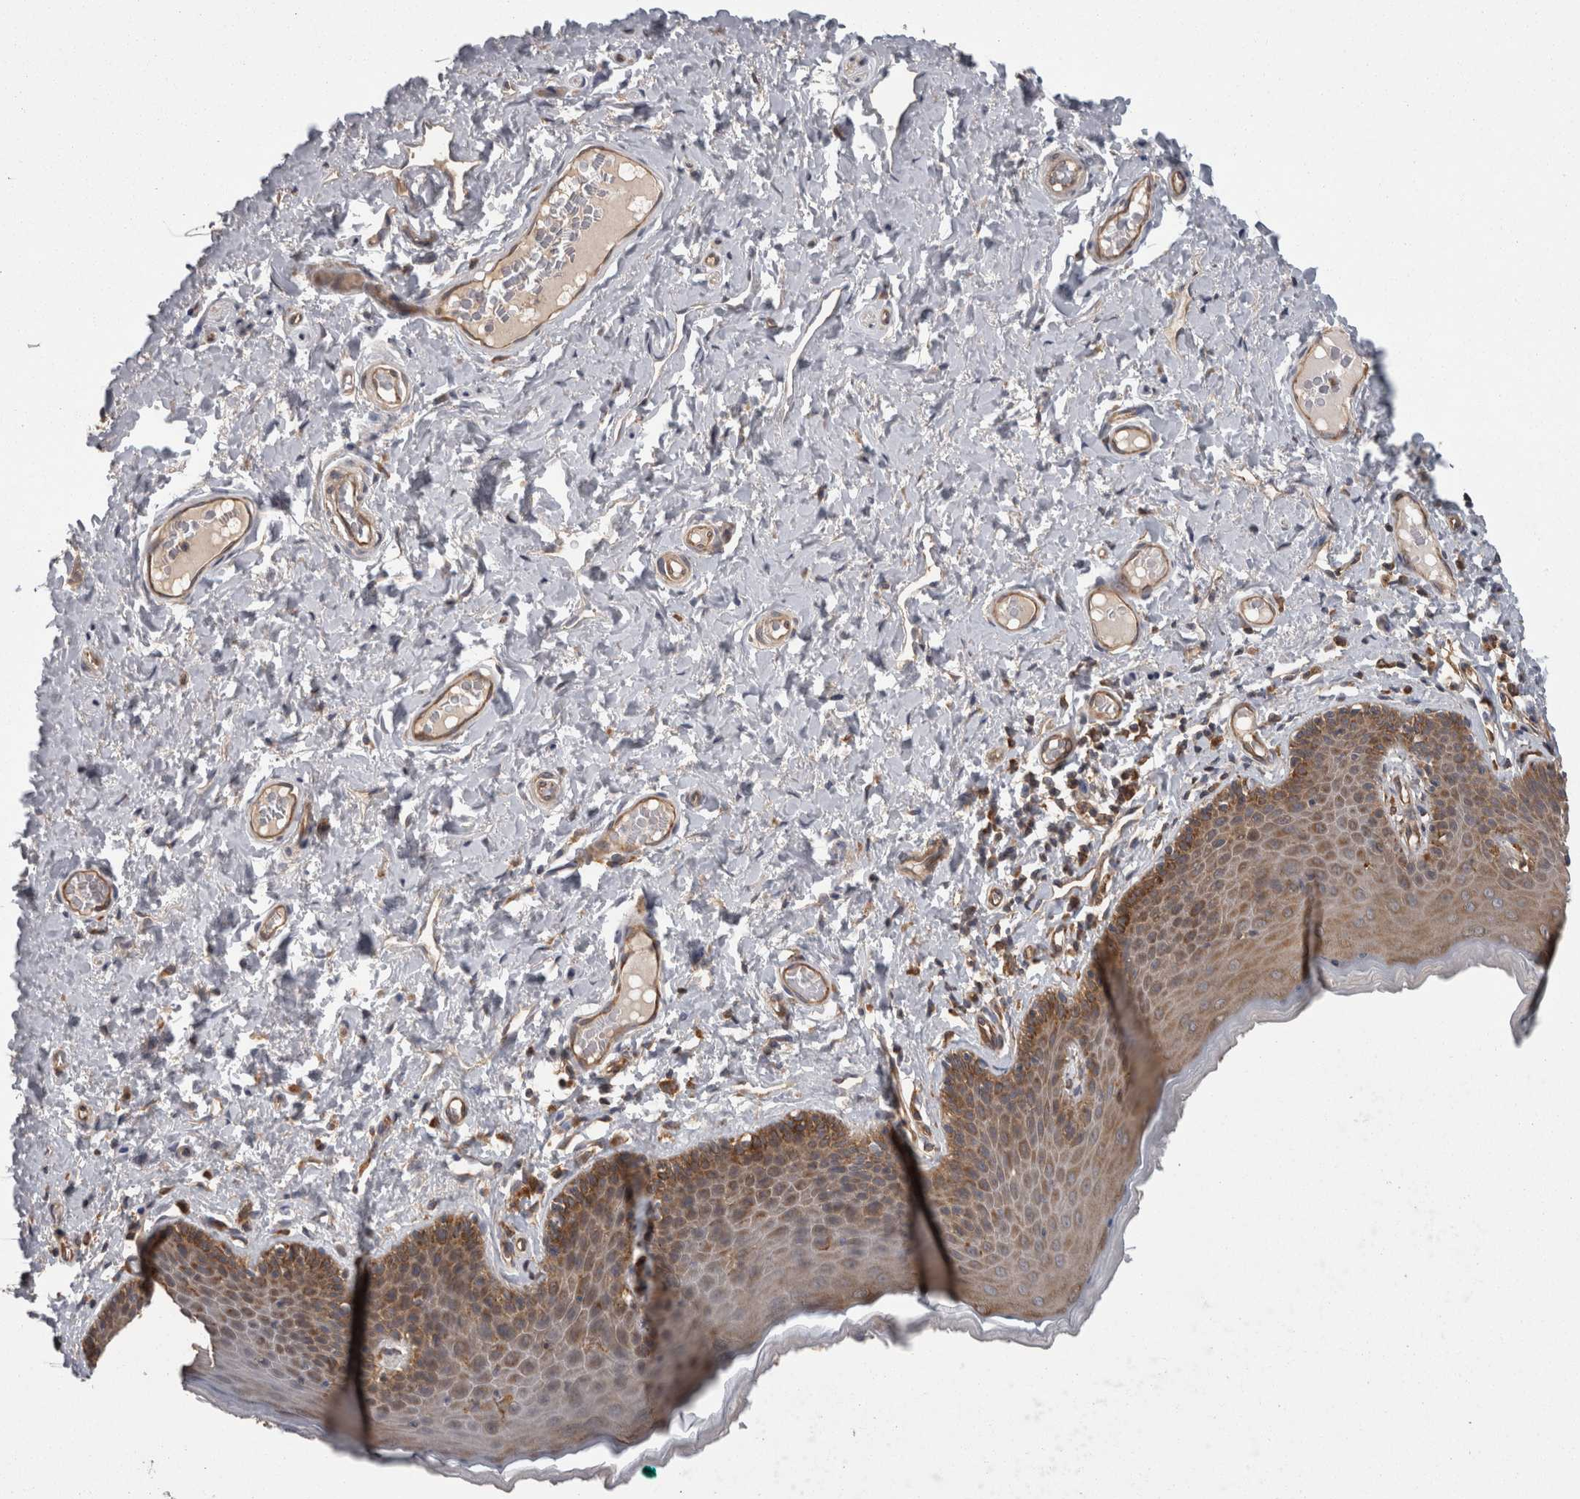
{"staining": {"intensity": "strong", "quantity": "25%-75%", "location": "cytoplasmic/membranous"}, "tissue": "skin", "cell_type": "Epidermal cells", "image_type": "normal", "snomed": [{"axis": "morphology", "description": "Normal tissue, NOS"}, {"axis": "topography", "description": "Vulva"}], "caption": "The photomicrograph exhibits staining of normal skin, revealing strong cytoplasmic/membranous protein expression (brown color) within epidermal cells.", "gene": "SMCR8", "patient": {"sex": "female", "age": 66}}